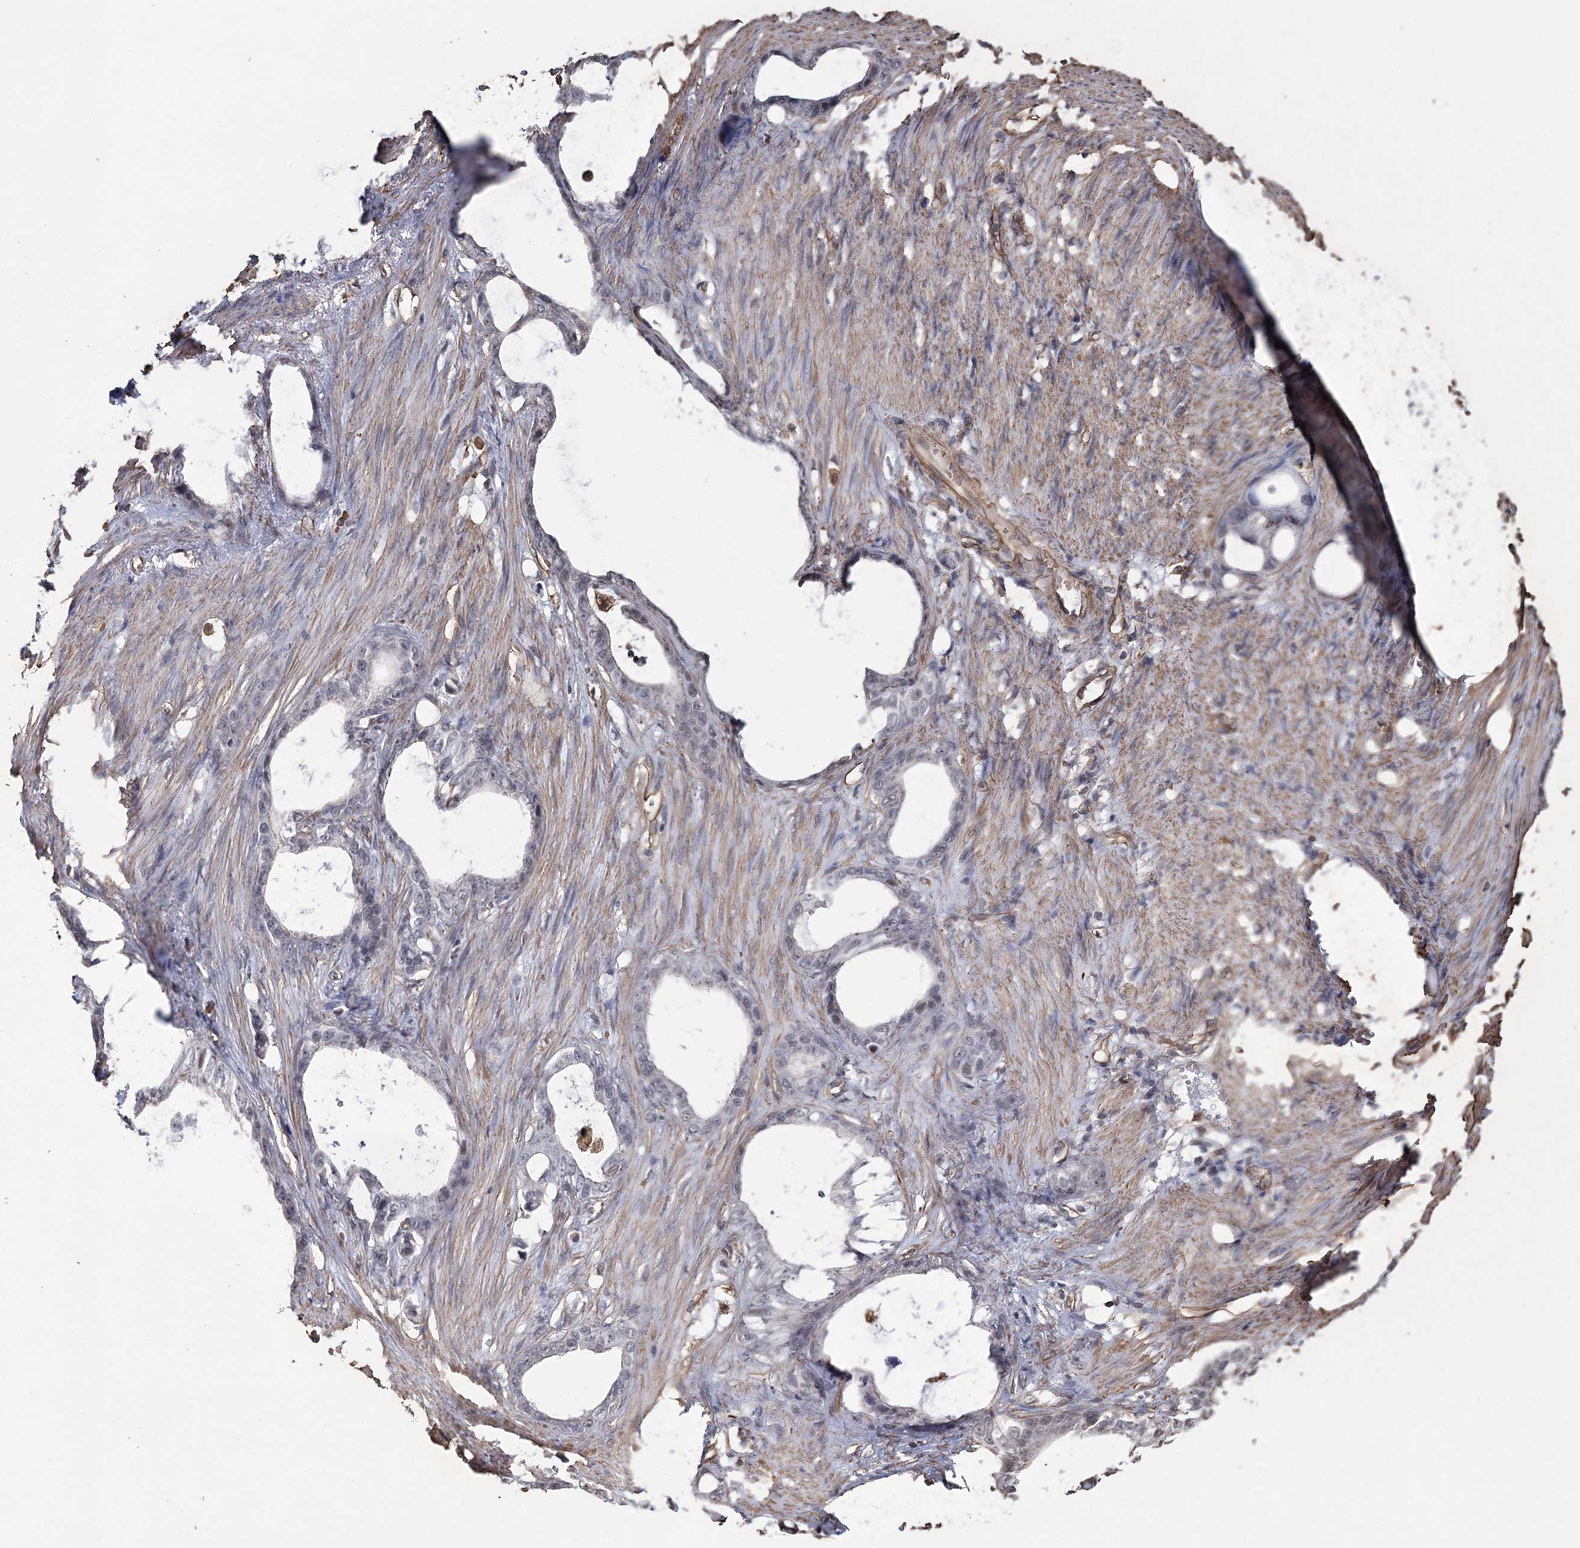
{"staining": {"intensity": "negative", "quantity": "none", "location": "none"}, "tissue": "stomach cancer", "cell_type": "Tumor cells", "image_type": "cancer", "snomed": [{"axis": "morphology", "description": "Adenocarcinoma, NOS"}, {"axis": "topography", "description": "Stomach"}], "caption": "Tumor cells show no significant protein expression in stomach cancer.", "gene": "ATP11B", "patient": {"sex": "female", "age": 75}}